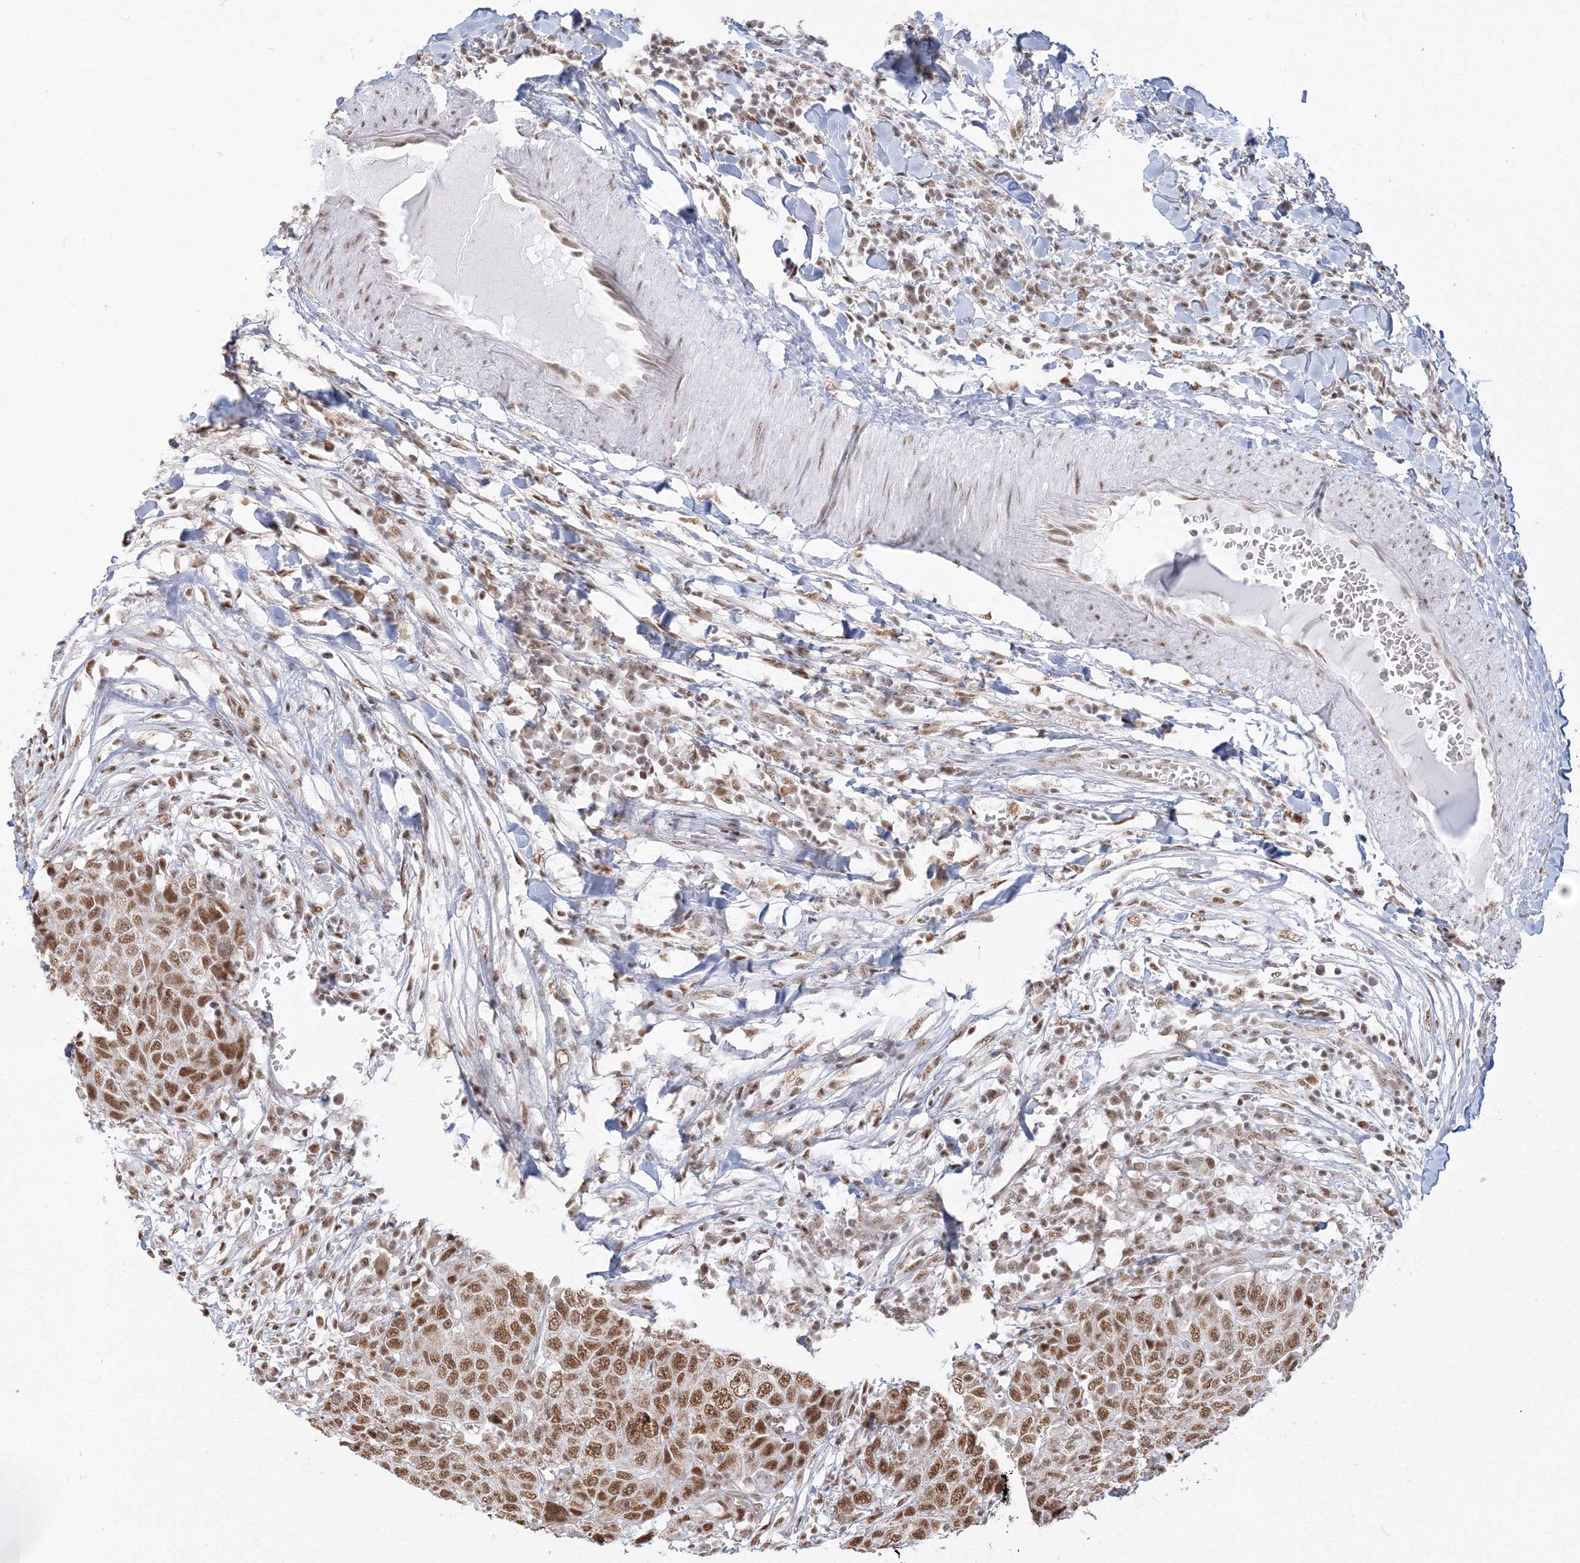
{"staining": {"intensity": "moderate", "quantity": ">75%", "location": "nuclear"}, "tissue": "head and neck cancer", "cell_type": "Tumor cells", "image_type": "cancer", "snomed": [{"axis": "morphology", "description": "Squamous cell carcinoma, NOS"}, {"axis": "topography", "description": "Head-Neck"}], "caption": "Immunohistochemical staining of squamous cell carcinoma (head and neck) demonstrates medium levels of moderate nuclear expression in approximately >75% of tumor cells.", "gene": "PPP4R2", "patient": {"sex": "male", "age": 66}}